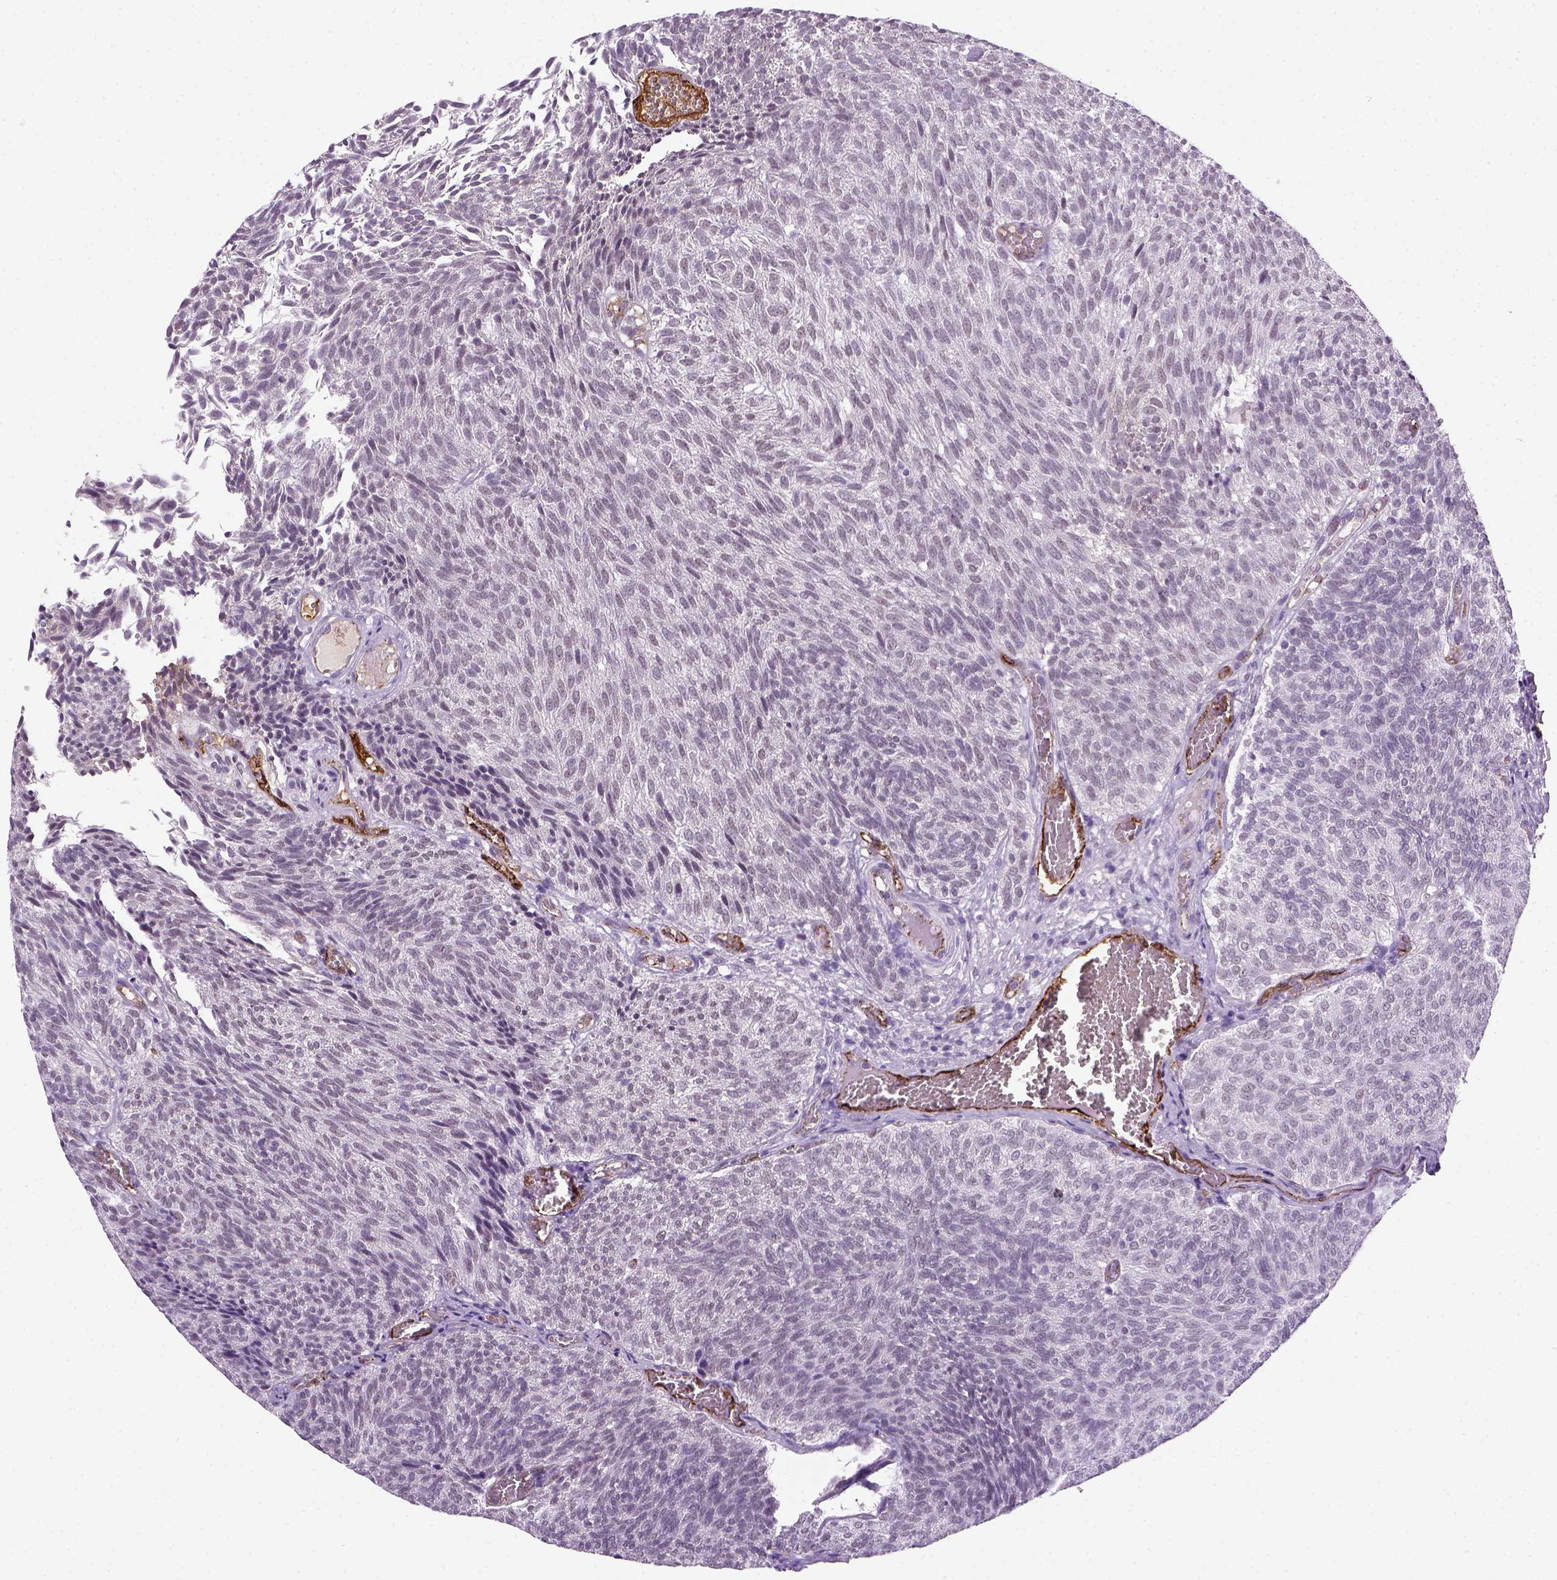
{"staining": {"intensity": "negative", "quantity": "none", "location": "none"}, "tissue": "urothelial cancer", "cell_type": "Tumor cells", "image_type": "cancer", "snomed": [{"axis": "morphology", "description": "Urothelial carcinoma, Low grade"}, {"axis": "topography", "description": "Urinary bladder"}], "caption": "Immunohistochemistry (IHC) of urothelial cancer exhibits no staining in tumor cells.", "gene": "VWF", "patient": {"sex": "male", "age": 77}}